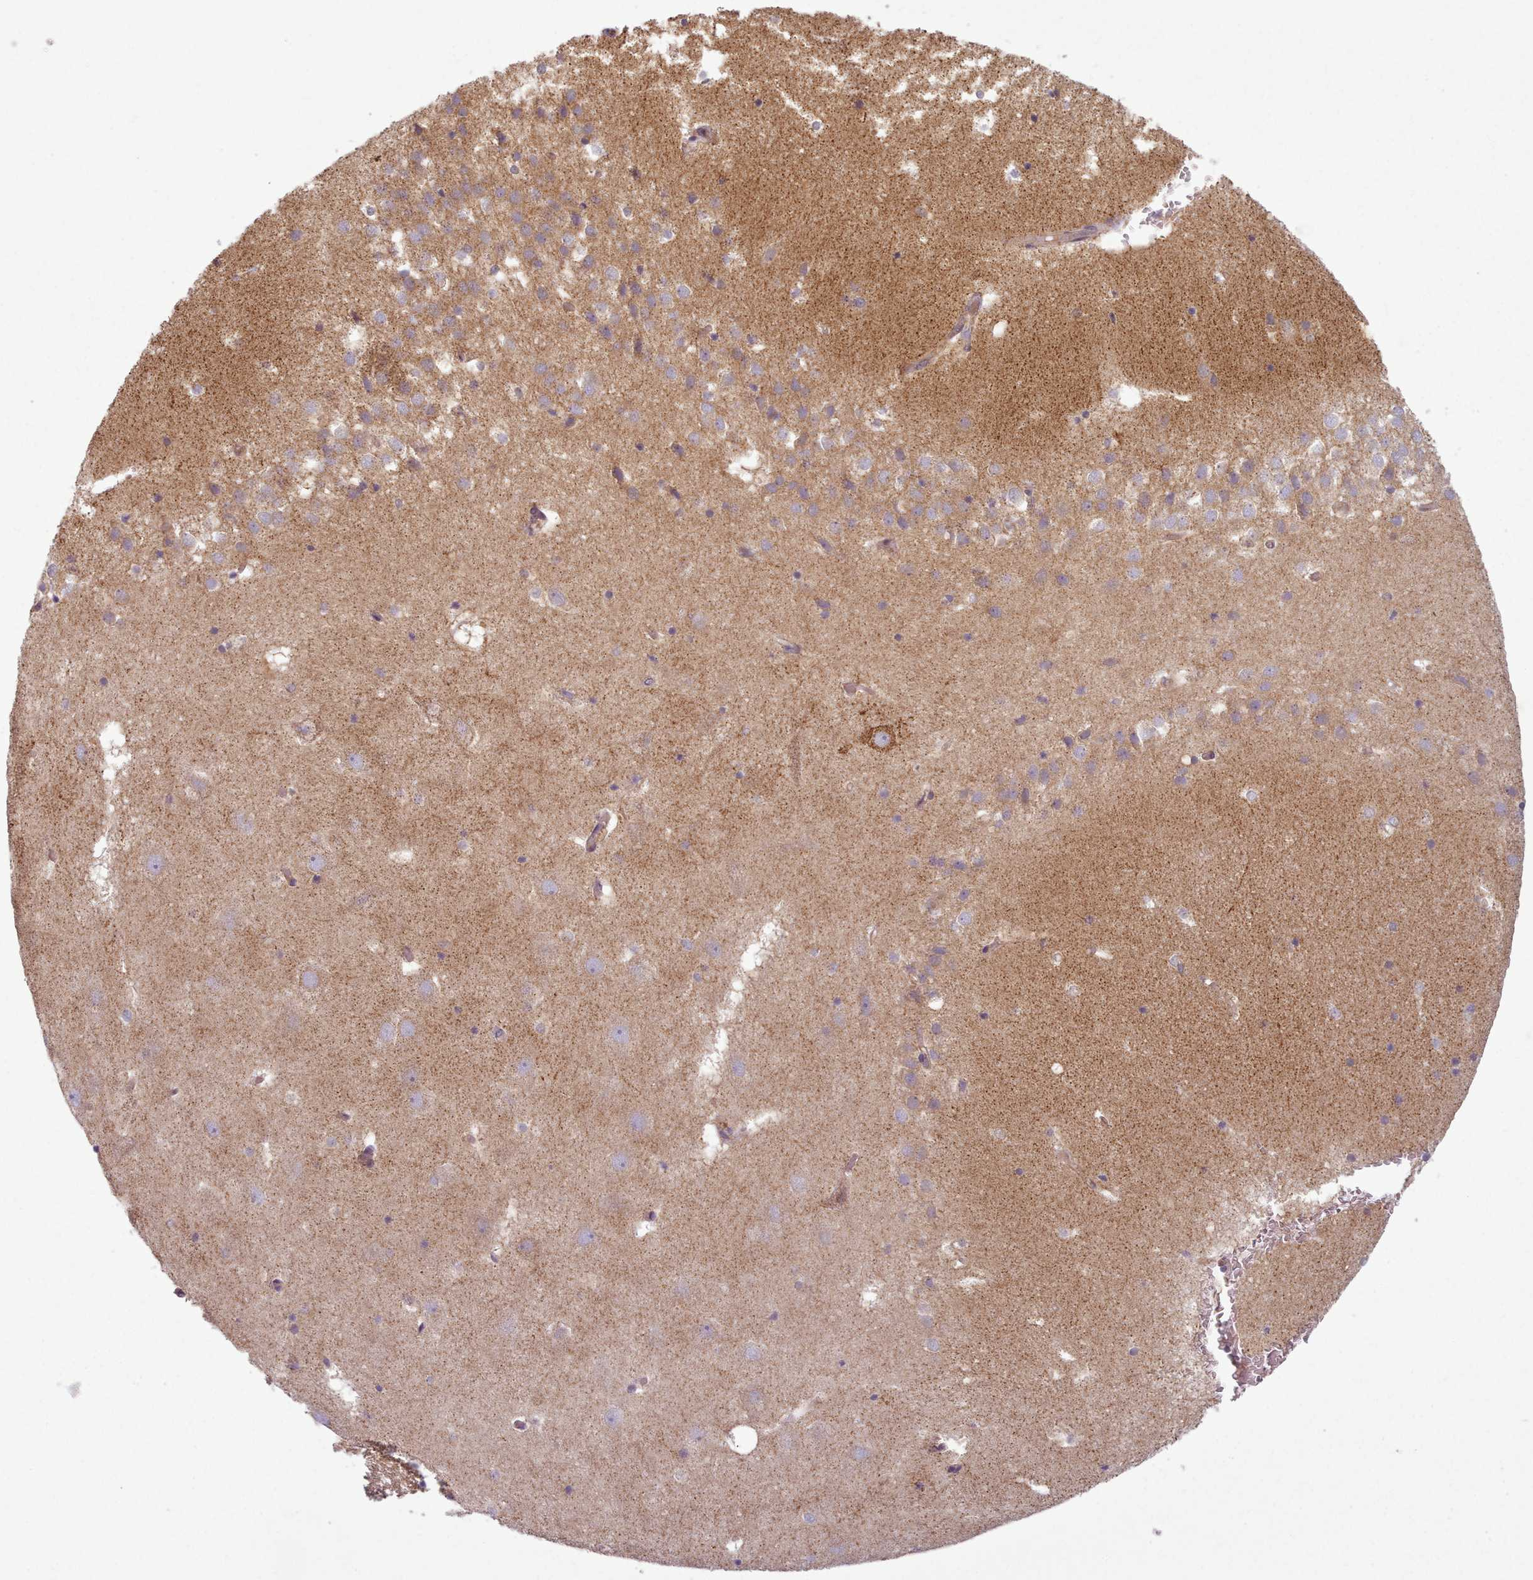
{"staining": {"intensity": "weak", "quantity": "<25%", "location": "cytoplasmic/membranous"}, "tissue": "hippocampus", "cell_type": "Glial cells", "image_type": "normal", "snomed": [{"axis": "morphology", "description": "Normal tissue, NOS"}, {"axis": "topography", "description": "Hippocampus"}], "caption": "High magnification brightfield microscopy of benign hippocampus stained with DAB (brown) and counterstained with hematoxylin (blue): glial cells show no significant expression.", "gene": "NT5DC2", "patient": {"sex": "female", "age": 52}}